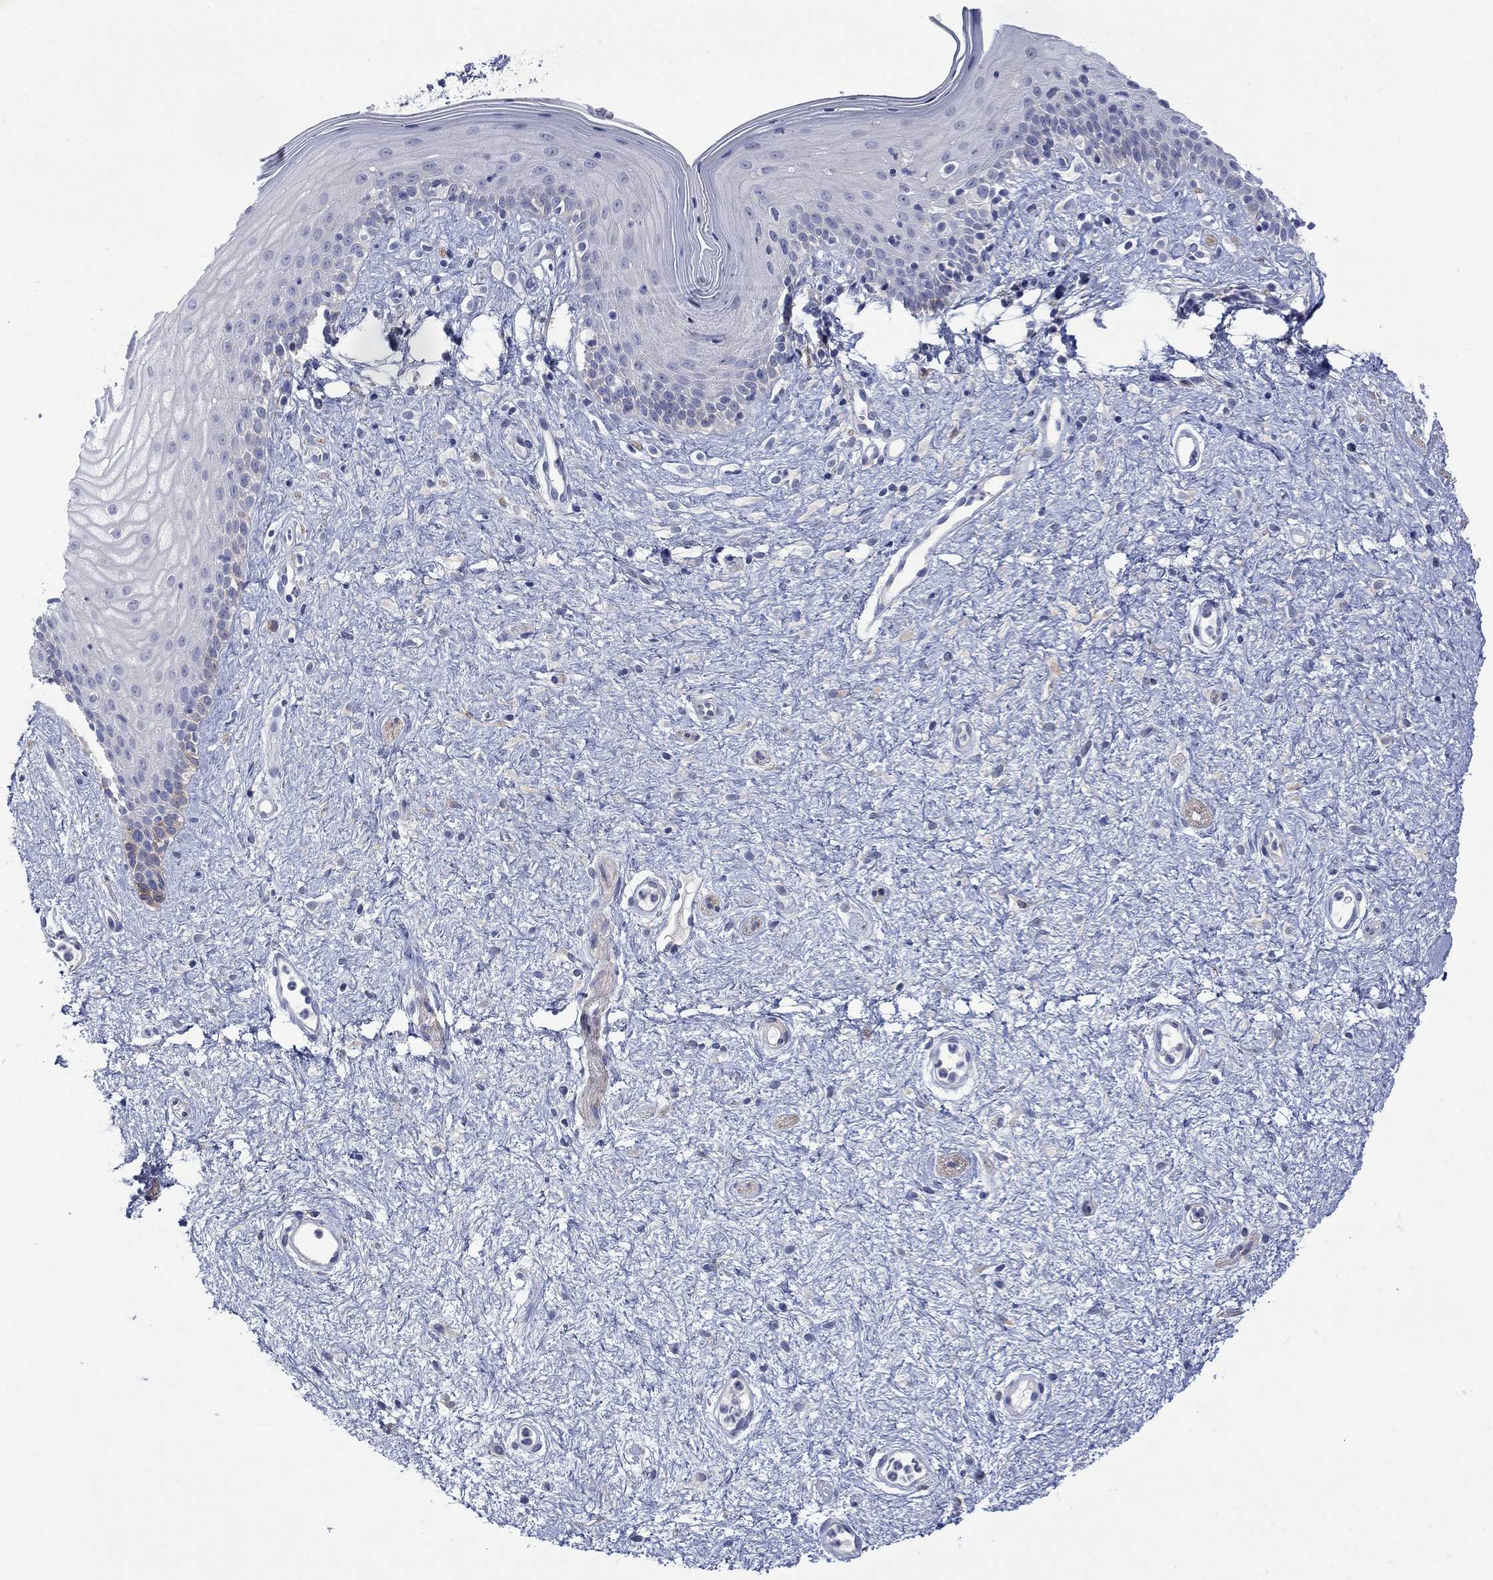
{"staining": {"intensity": "negative", "quantity": "none", "location": "none"}, "tissue": "vagina", "cell_type": "Squamous epithelial cells", "image_type": "normal", "snomed": [{"axis": "morphology", "description": "Normal tissue, NOS"}, {"axis": "topography", "description": "Vagina"}], "caption": "A high-resolution image shows immunohistochemistry staining of normal vagina, which shows no significant staining in squamous epithelial cells. (Immunohistochemistry (ihc), brightfield microscopy, high magnification).", "gene": "PTPRZ1", "patient": {"sex": "female", "age": 47}}